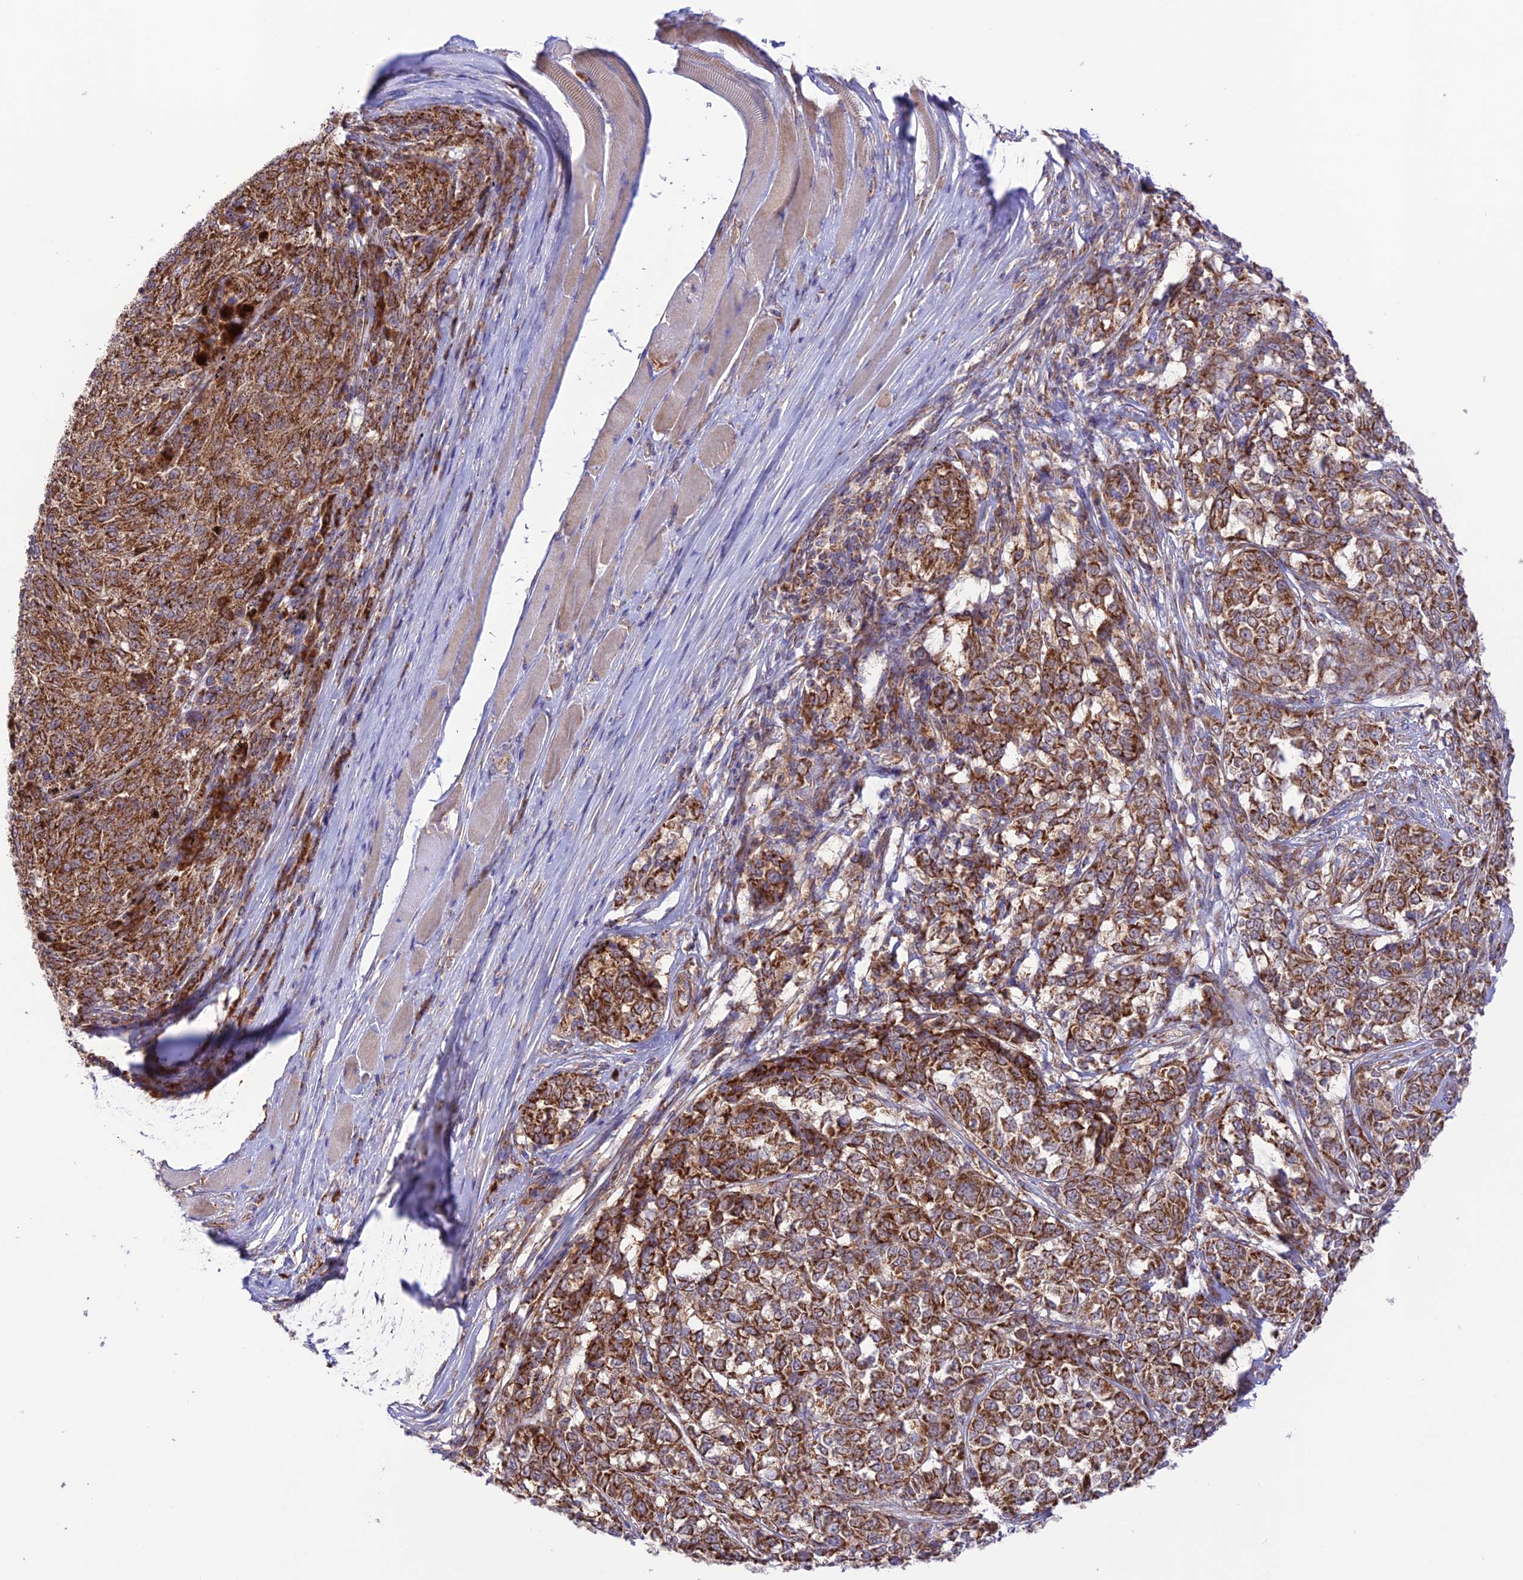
{"staining": {"intensity": "strong", "quantity": ">75%", "location": "cytoplasmic/membranous"}, "tissue": "melanoma", "cell_type": "Tumor cells", "image_type": "cancer", "snomed": [{"axis": "morphology", "description": "Malignant melanoma, NOS"}, {"axis": "topography", "description": "Skin"}], "caption": "Immunohistochemical staining of malignant melanoma shows strong cytoplasmic/membranous protein staining in approximately >75% of tumor cells.", "gene": "UAP1L1", "patient": {"sex": "female", "age": 72}}